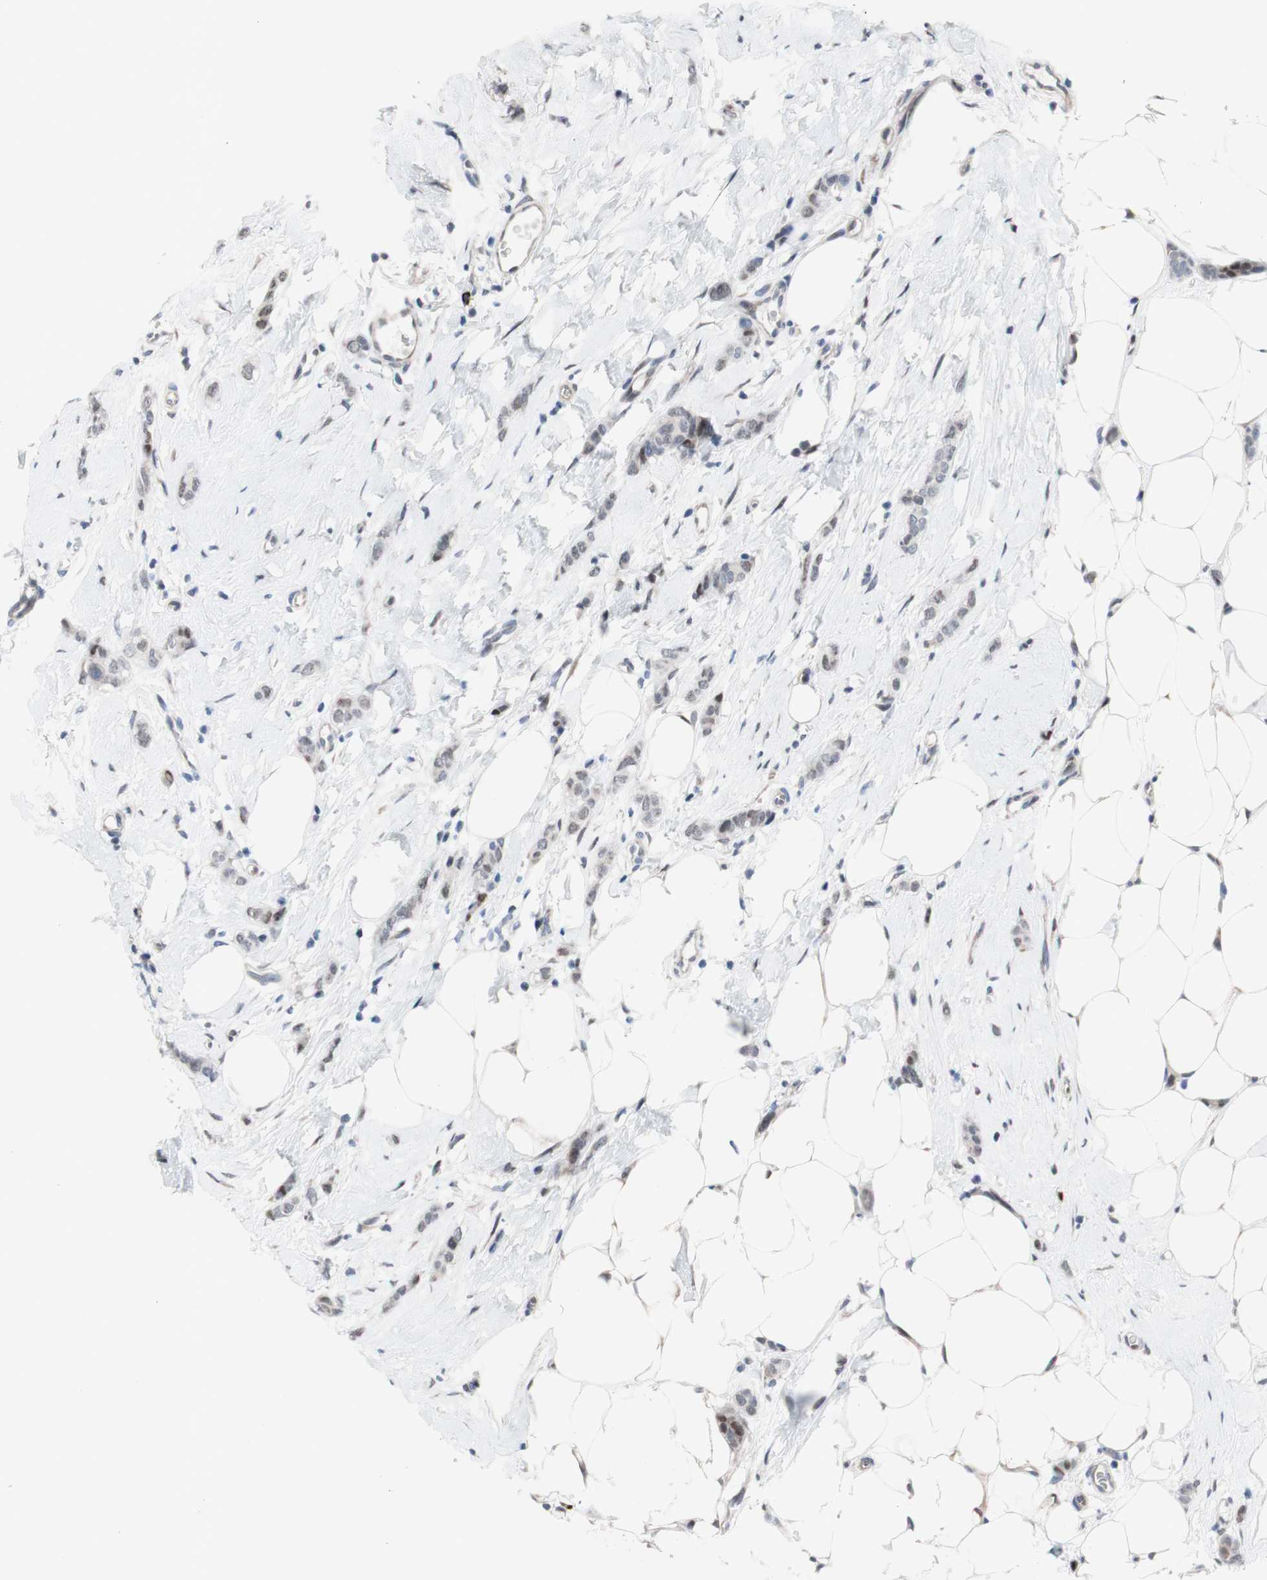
{"staining": {"intensity": "weak", "quantity": "<25%", "location": "nuclear"}, "tissue": "breast cancer", "cell_type": "Tumor cells", "image_type": "cancer", "snomed": [{"axis": "morphology", "description": "Lobular carcinoma"}, {"axis": "topography", "description": "Skin"}, {"axis": "topography", "description": "Breast"}], "caption": "Human lobular carcinoma (breast) stained for a protein using IHC shows no positivity in tumor cells.", "gene": "PHTF2", "patient": {"sex": "female", "age": 46}}